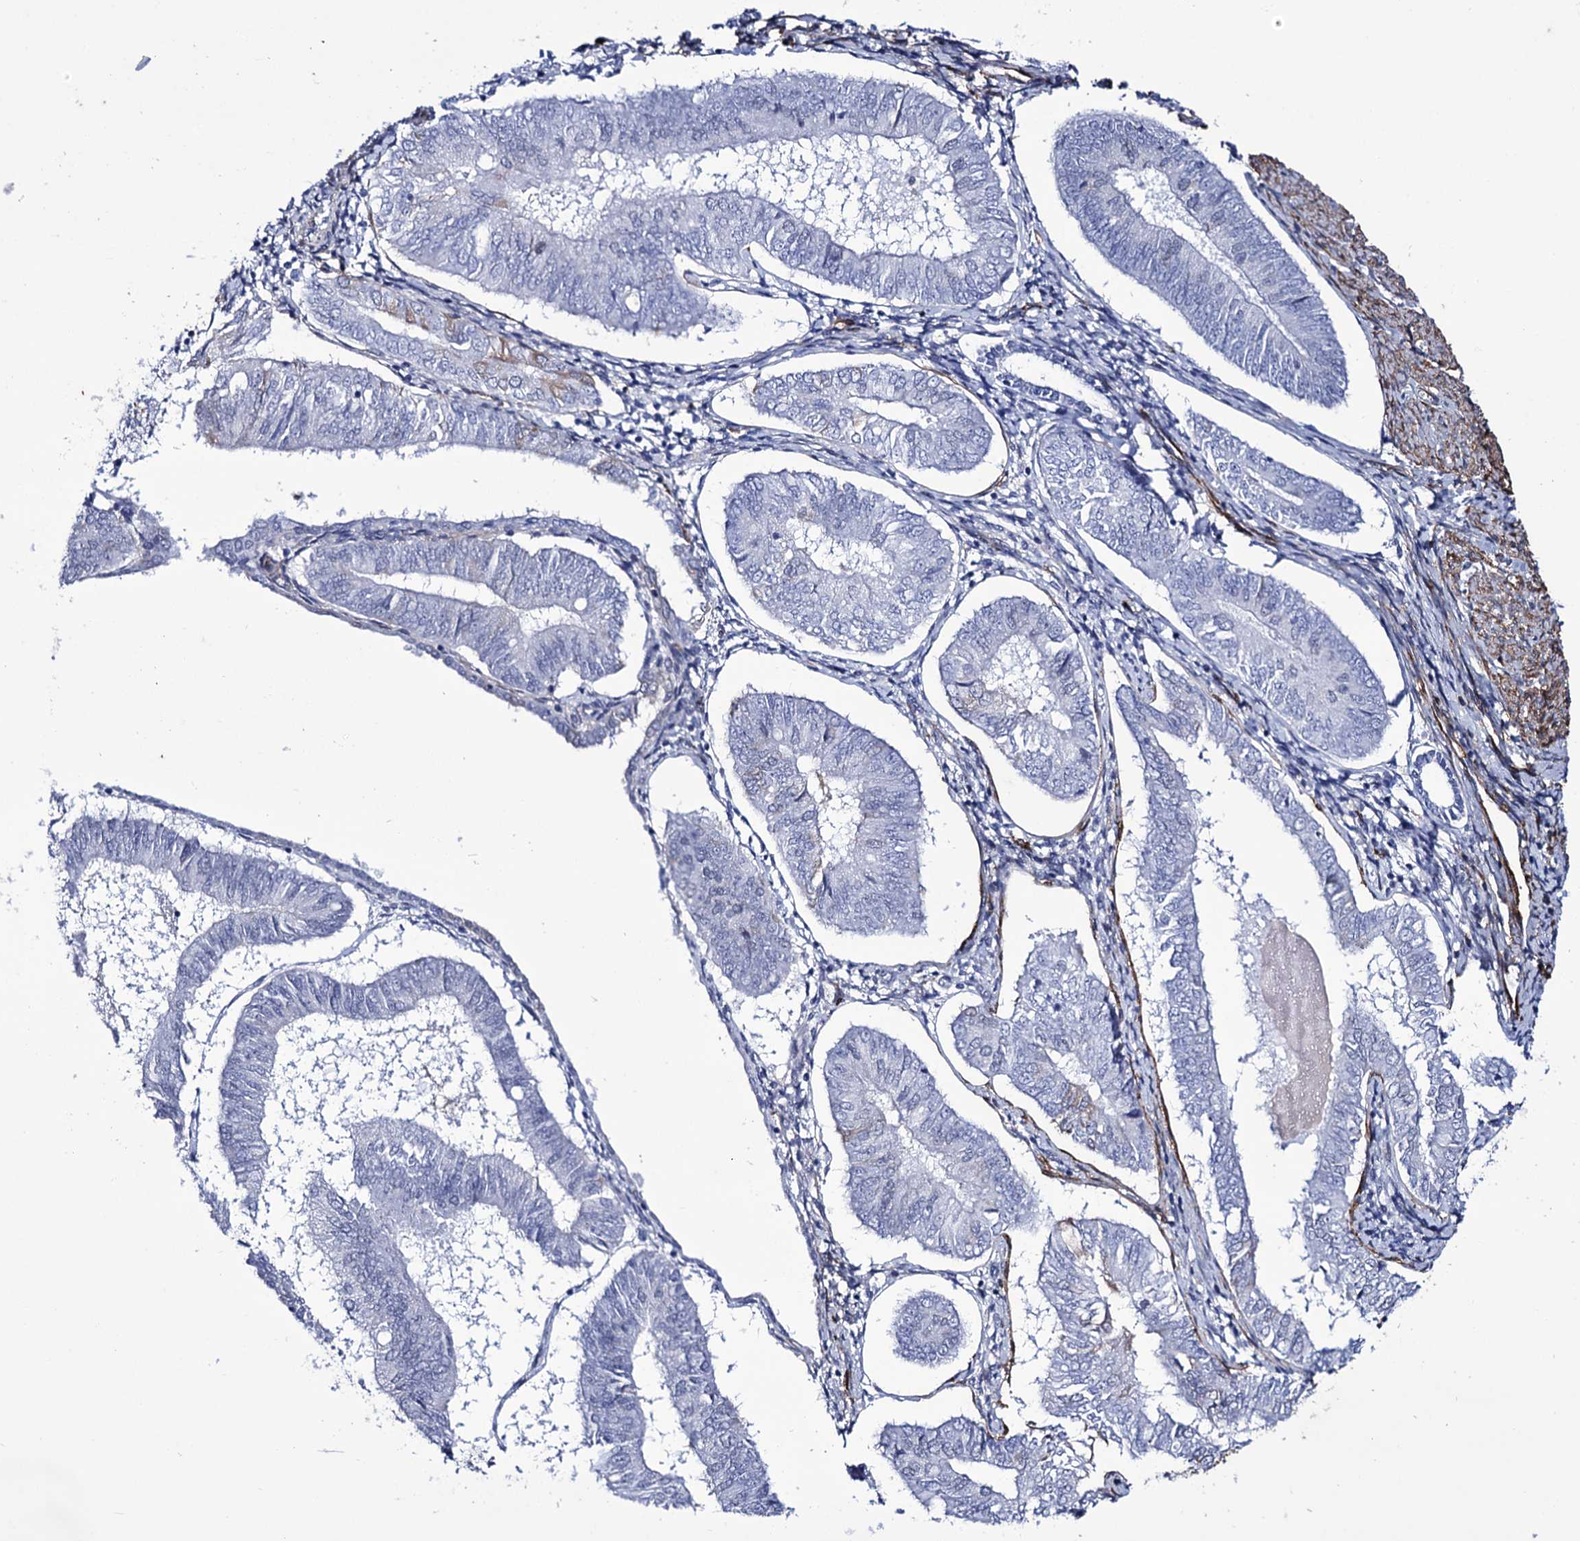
{"staining": {"intensity": "negative", "quantity": "none", "location": "none"}, "tissue": "endometrial cancer", "cell_type": "Tumor cells", "image_type": "cancer", "snomed": [{"axis": "morphology", "description": "Adenocarcinoma, NOS"}, {"axis": "topography", "description": "Endometrium"}], "caption": "Tumor cells show no significant staining in endometrial cancer.", "gene": "ZC3H12C", "patient": {"sex": "female", "age": 58}}